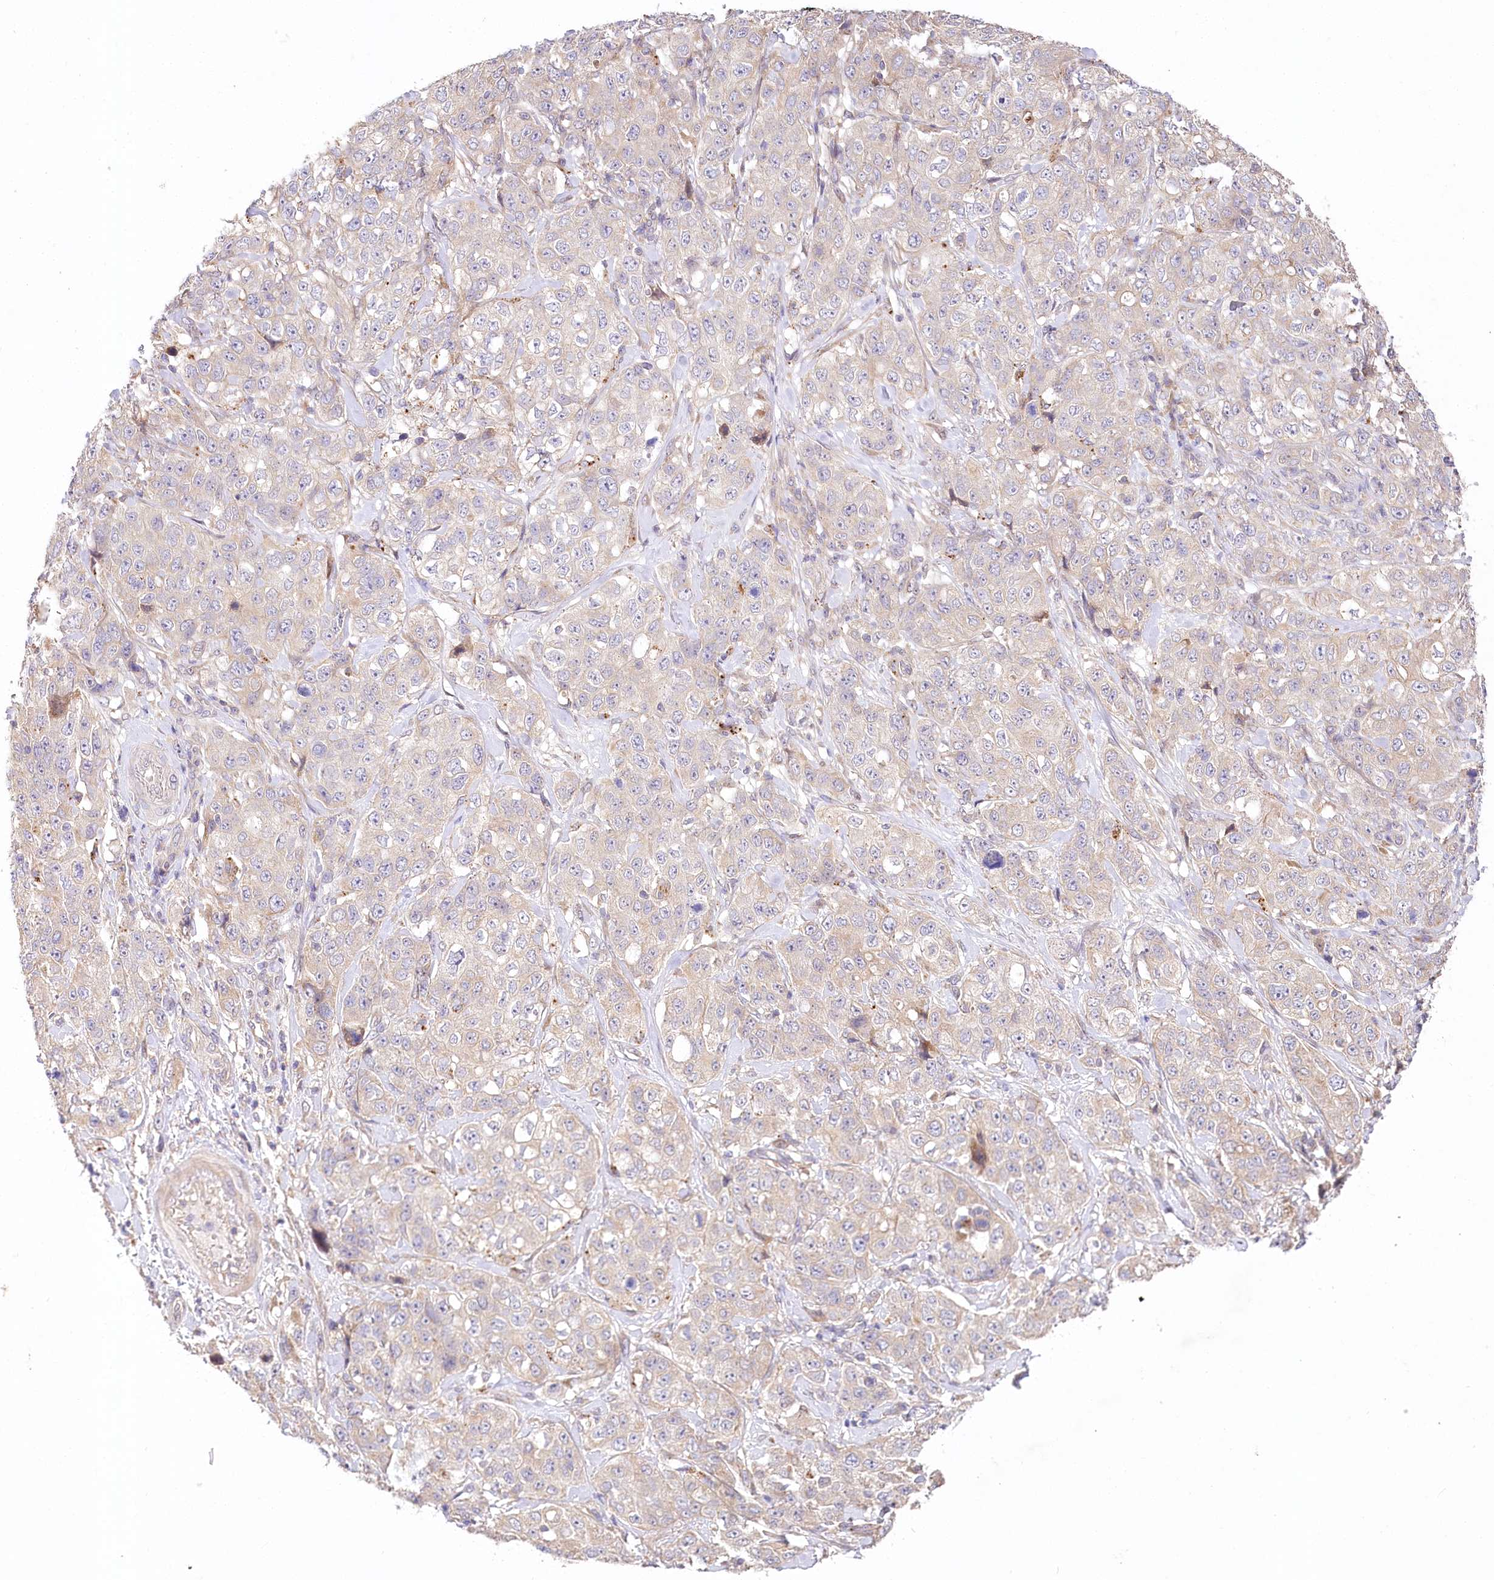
{"staining": {"intensity": "negative", "quantity": "none", "location": "none"}, "tissue": "stomach cancer", "cell_type": "Tumor cells", "image_type": "cancer", "snomed": [{"axis": "morphology", "description": "Adenocarcinoma, NOS"}, {"axis": "topography", "description": "Stomach"}], "caption": "Tumor cells are negative for brown protein staining in stomach cancer (adenocarcinoma).", "gene": "PYROXD1", "patient": {"sex": "male", "age": 48}}